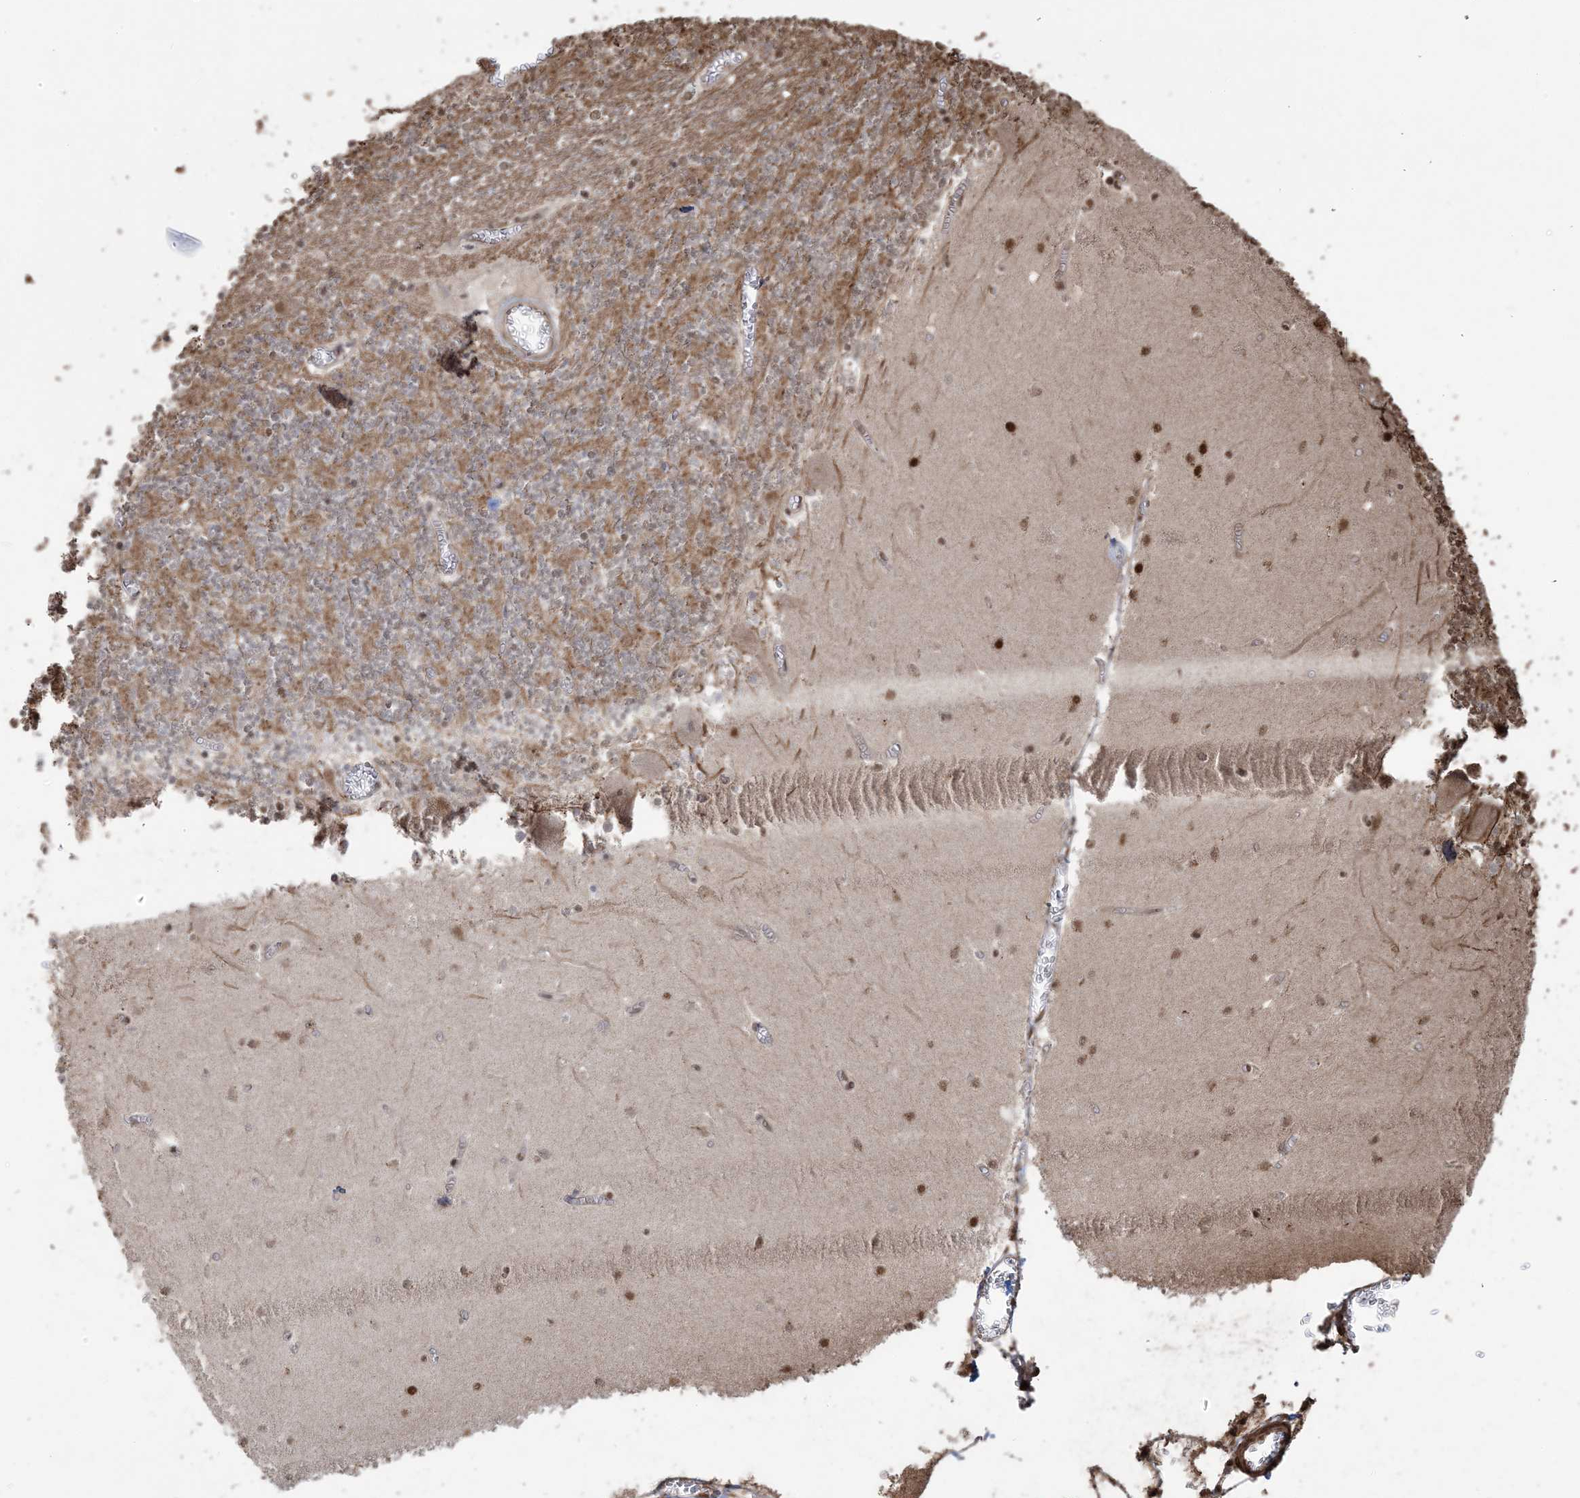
{"staining": {"intensity": "strong", "quantity": "25%-75%", "location": "nuclear"}, "tissue": "cerebellum", "cell_type": "Cells in granular layer", "image_type": "normal", "snomed": [{"axis": "morphology", "description": "Normal tissue, NOS"}, {"axis": "topography", "description": "Cerebellum"}], "caption": "Protein staining exhibits strong nuclear staining in approximately 25%-75% of cells in granular layer in unremarkable cerebellum.", "gene": "ZNF839", "patient": {"sex": "female", "age": 28}}